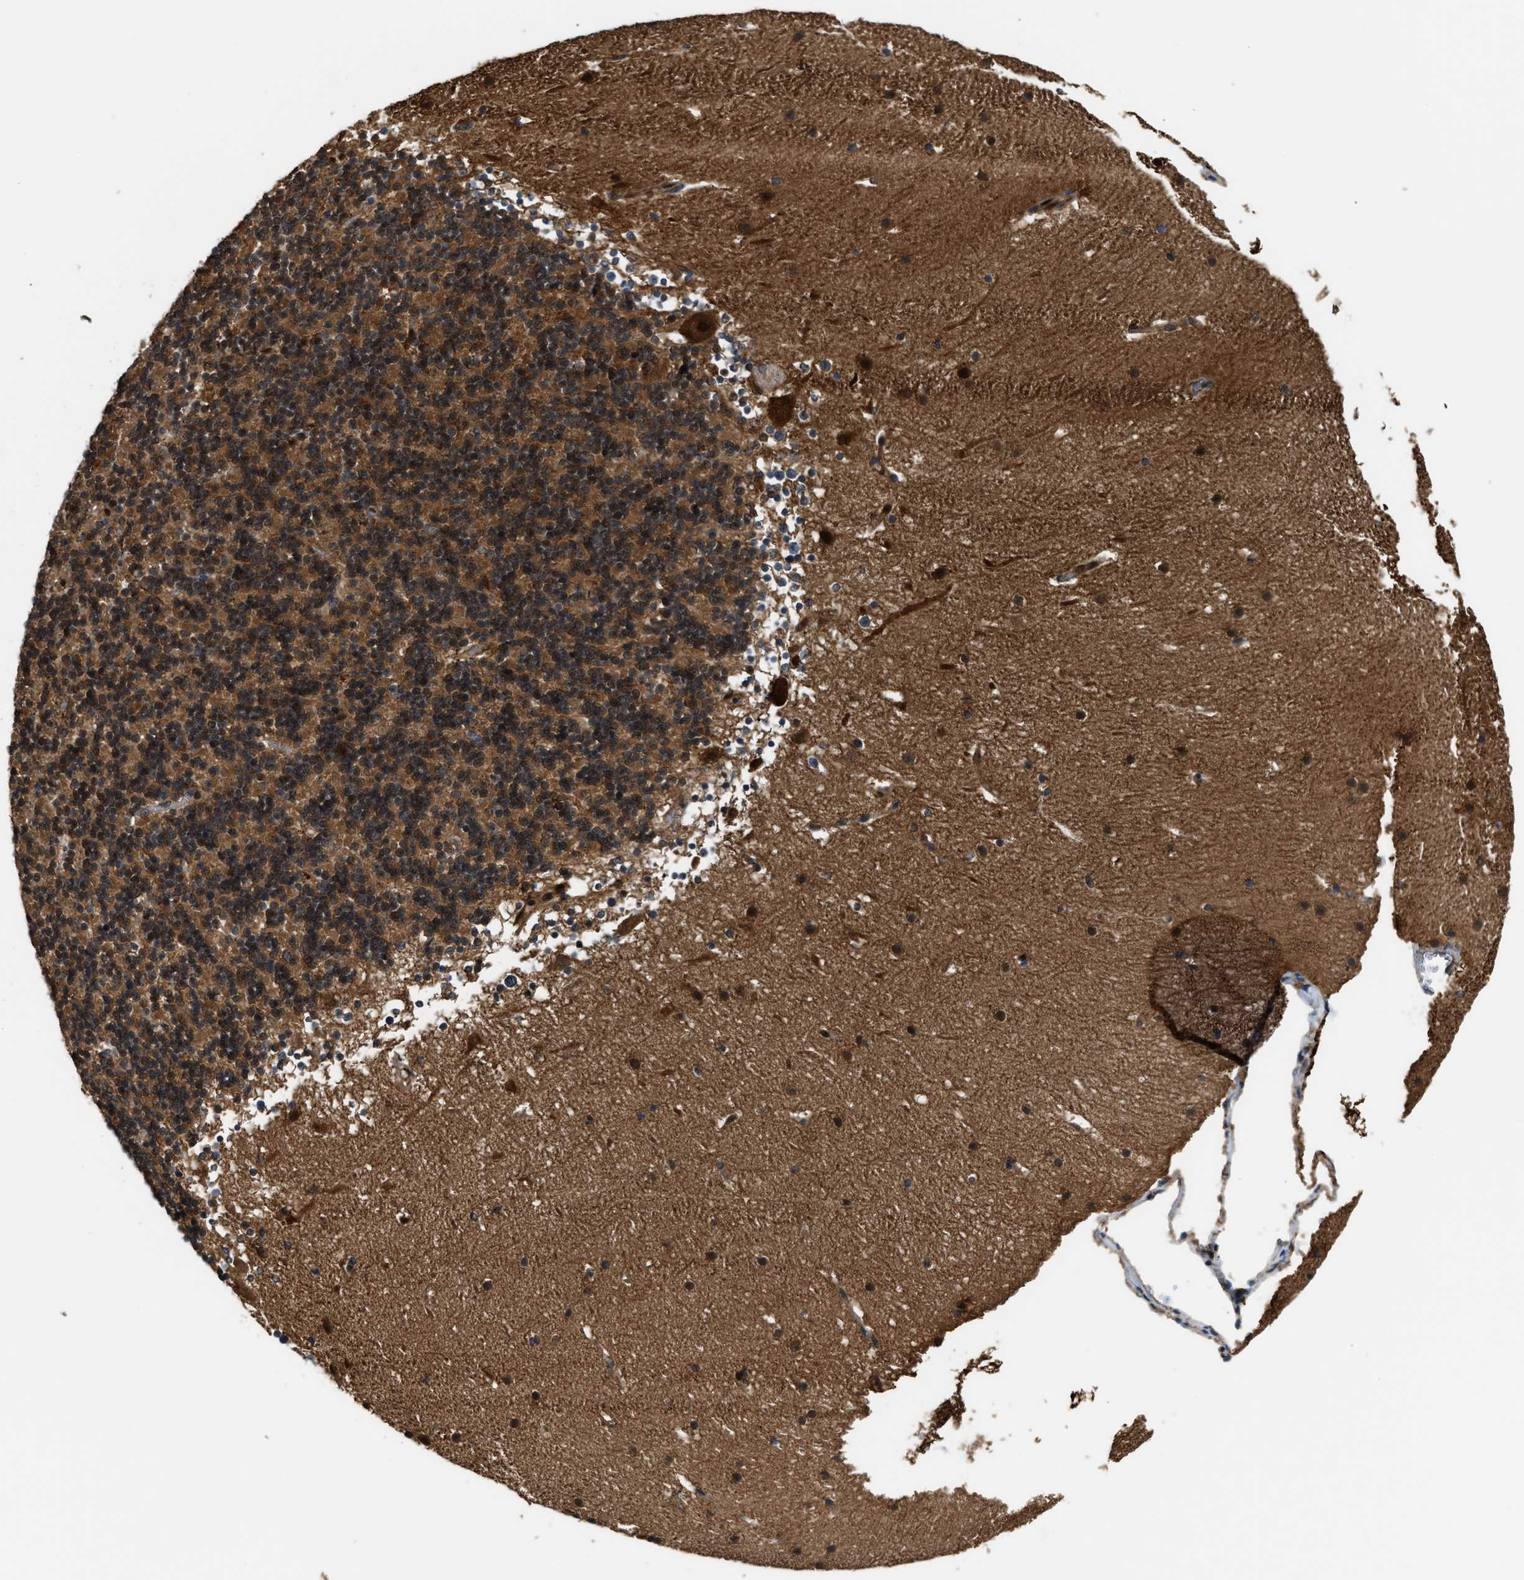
{"staining": {"intensity": "moderate", "quantity": ">75%", "location": "cytoplasmic/membranous"}, "tissue": "cerebellum", "cell_type": "Cells in granular layer", "image_type": "normal", "snomed": [{"axis": "morphology", "description": "Normal tissue, NOS"}, {"axis": "topography", "description": "Cerebellum"}], "caption": "Normal cerebellum exhibits moderate cytoplasmic/membranous positivity in about >75% of cells in granular layer The staining is performed using DAB (3,3'-diaminobenzidine) brown chromogen to label protein expression. The nuclei are counter-stained blue using hematoxylin..", "gene": "PPA1", "patient": {"sex": "male", "age": 45}}